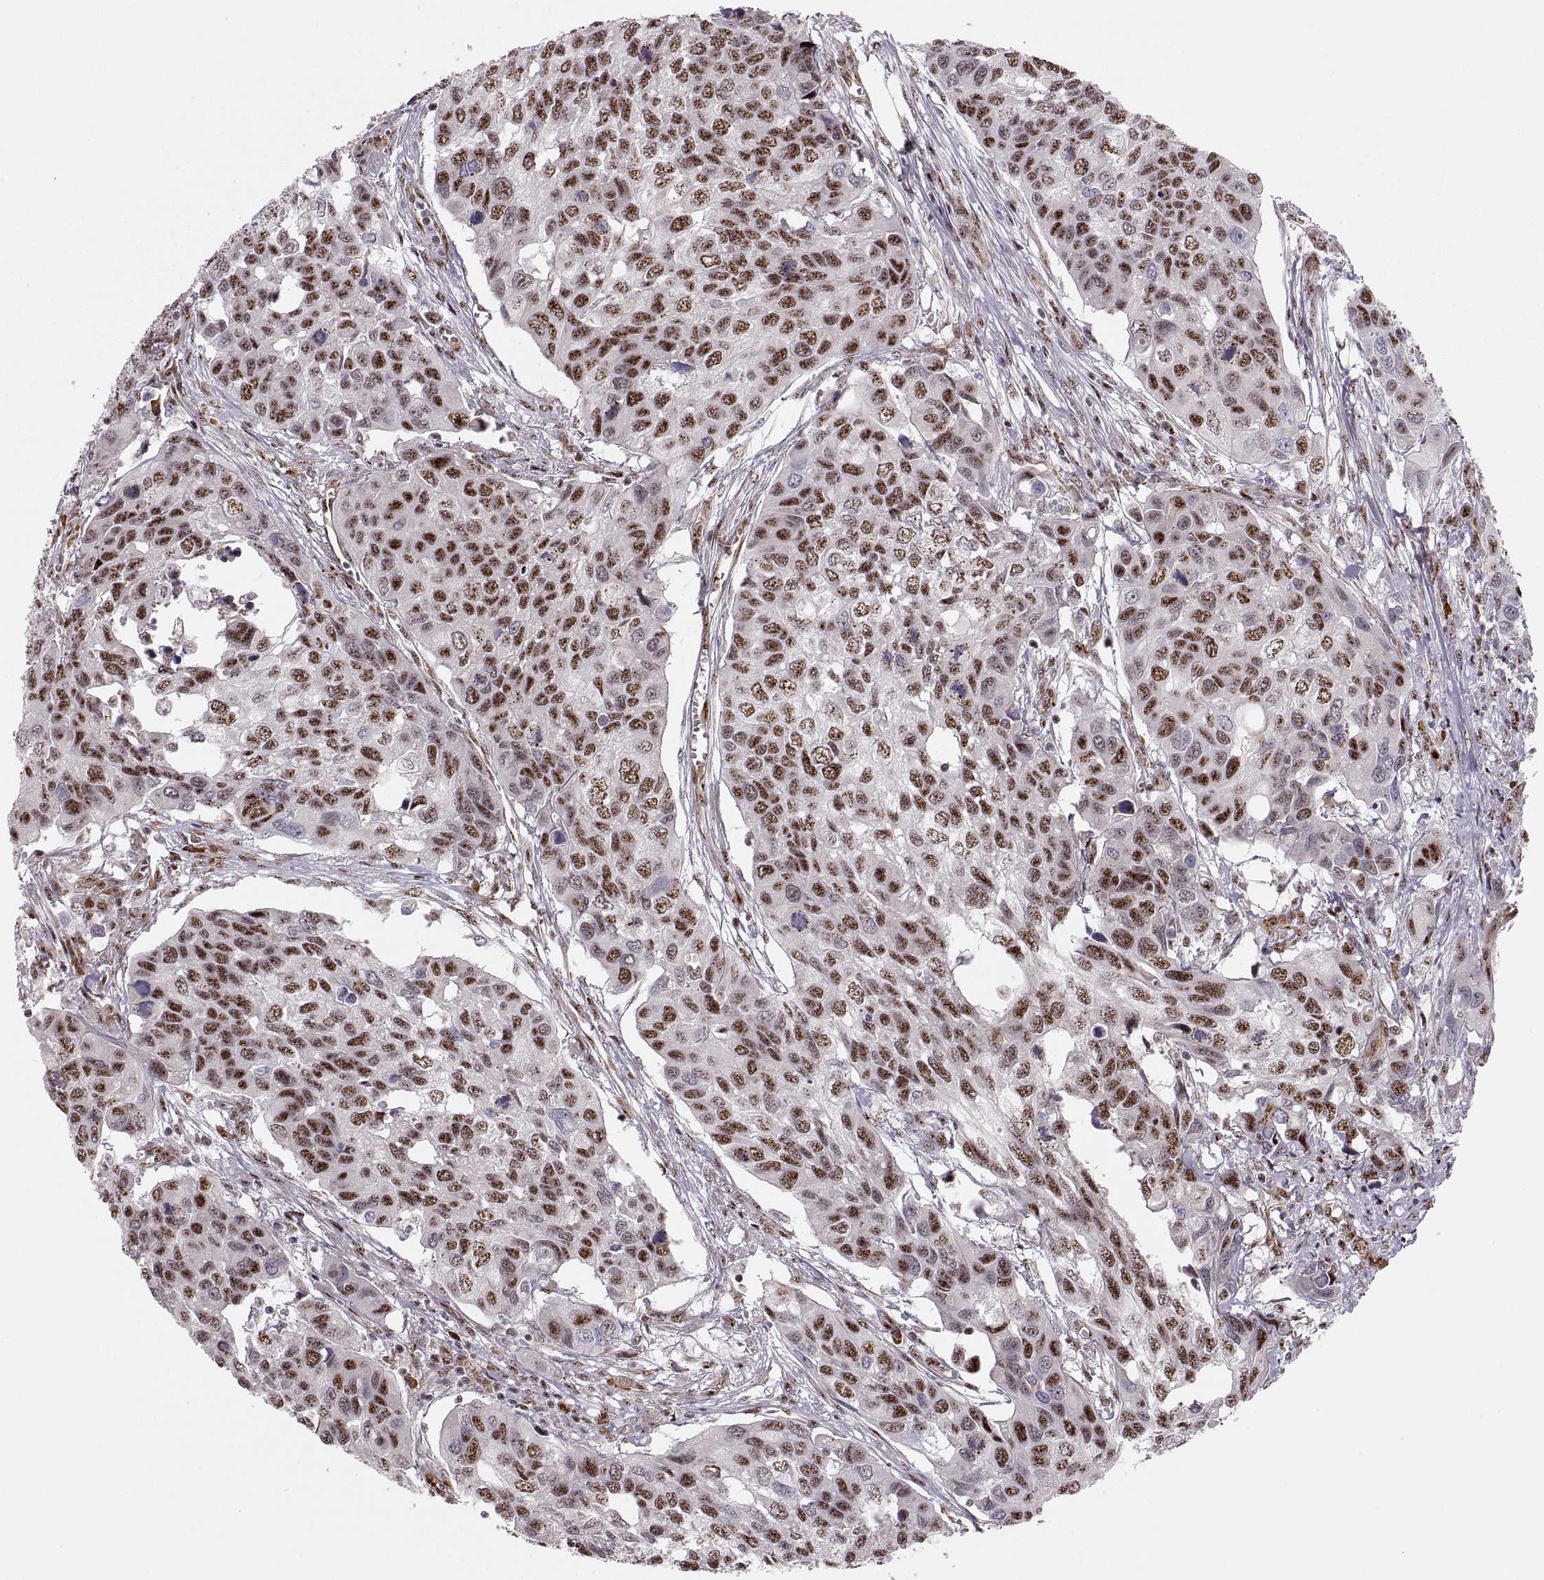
{"staining": {"intensity": "strong", "quantity": ">75%", "location": "nuclear"}, "tissue": "urothelial cancer", "cell_type": "Tumor cells", "image_type": "cancer", "snomed": [{"axis": "morphology", "description": "Urothelial carcinoma, High grade"}, {"axis": "topography", "description": "Urinary bladder"}], "caption": "High-grade urothelial carcinoma tissue shows strong nuclear expression in about >75% of tumor cells, visualized by immunohistochemistry.", "gene": "ZCCHC17", "patient": {"sex": "male", "age": 60}}